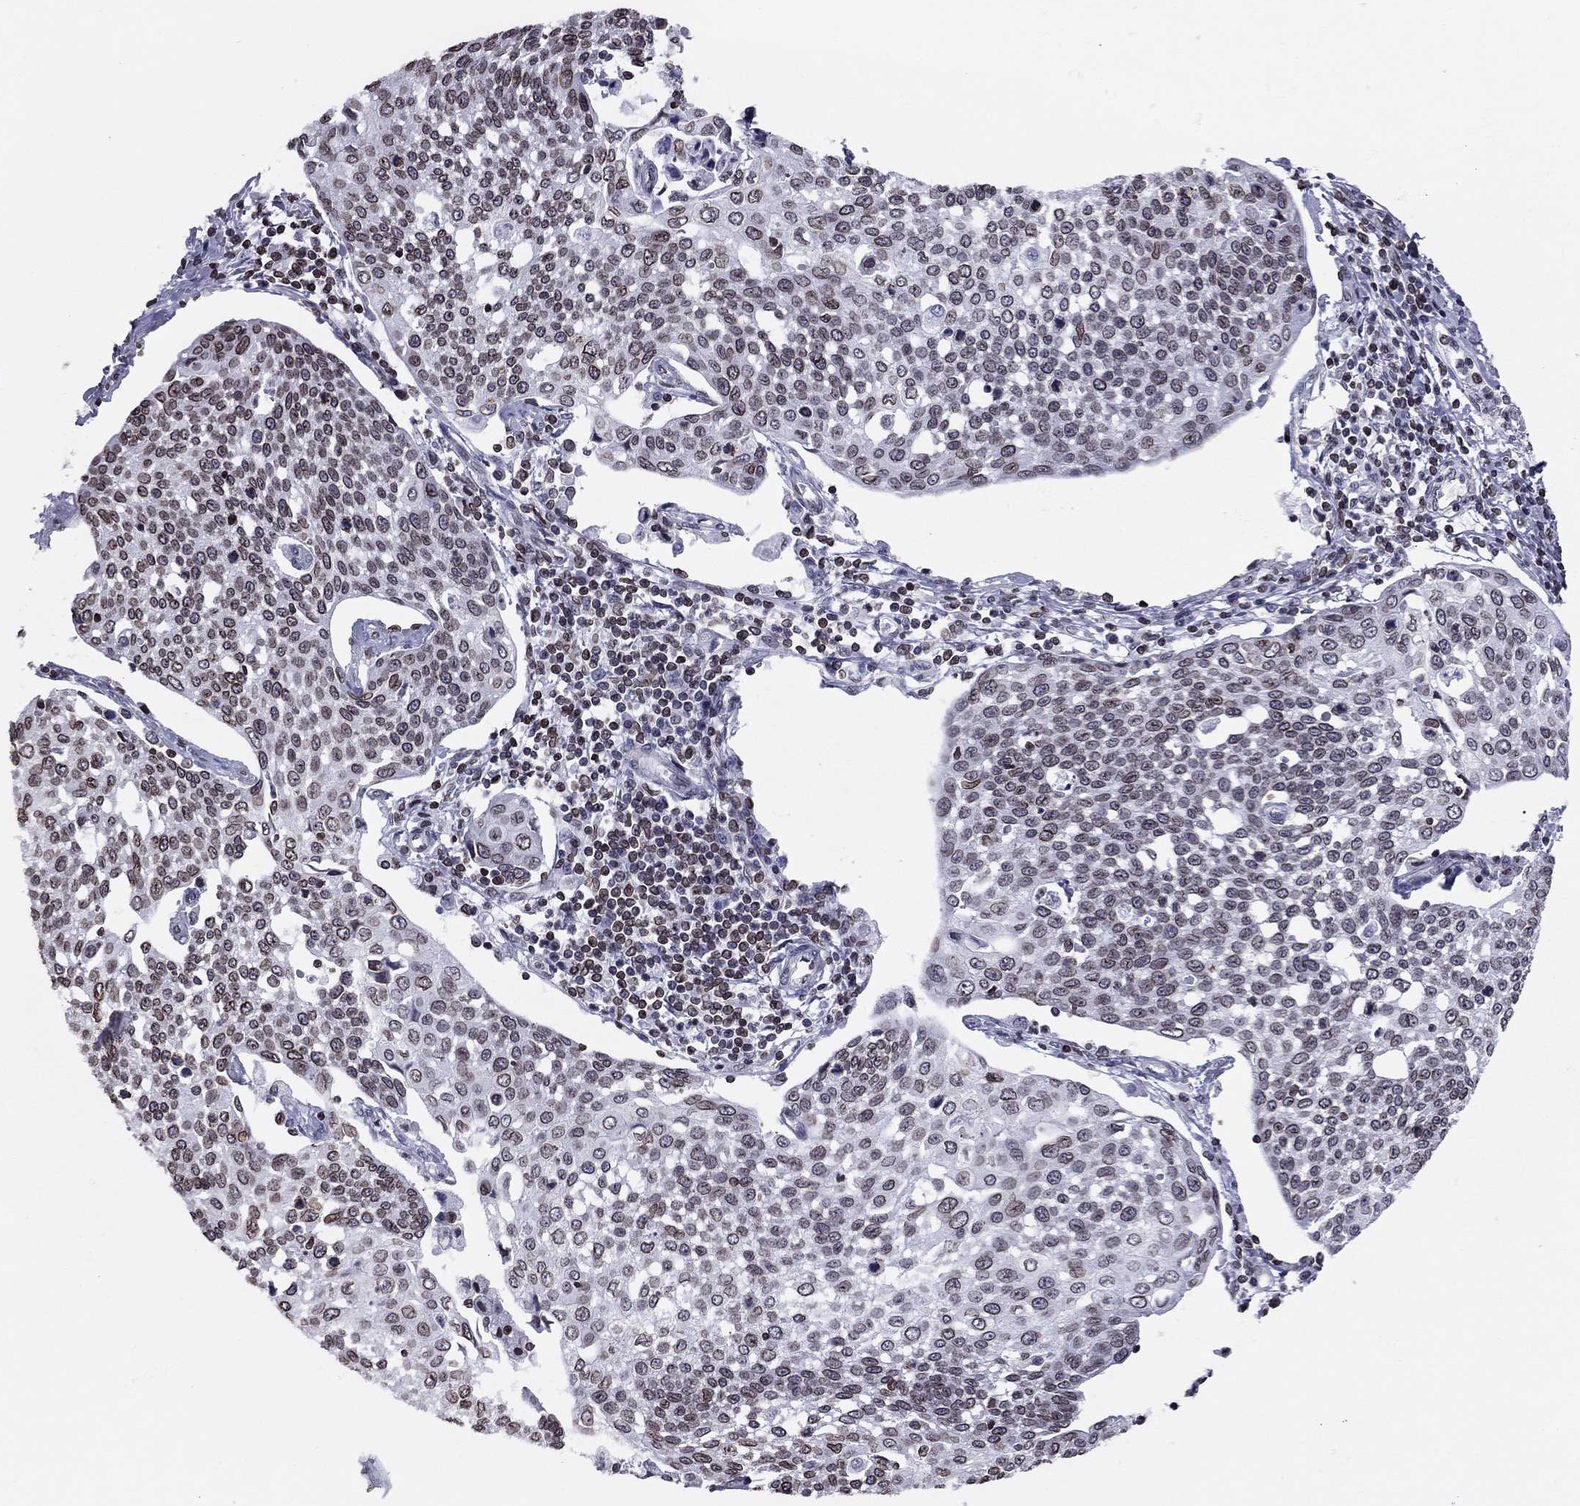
{"staining": {"intensity": "moderate", "quantity": ">75%", "location": "cytoplasmic/membranous,nuclear"}, "tissue": "cervical cancer", "cell_type": "Tumor cells", "image_type": "cancer", "snomed": [{"axis": "morphology", "description": "Squamous cell carcinoma, NOS"}, {"axis": "topography", "description": "Cervix"}], "caption": "An image of human cervical cancer stained for a protein displays moderate cytoplasmic/membranous and nuclear brown staining in tumor cells.", "gene": "ESPL1", "patient": {"sex": "female", "age": 34}}